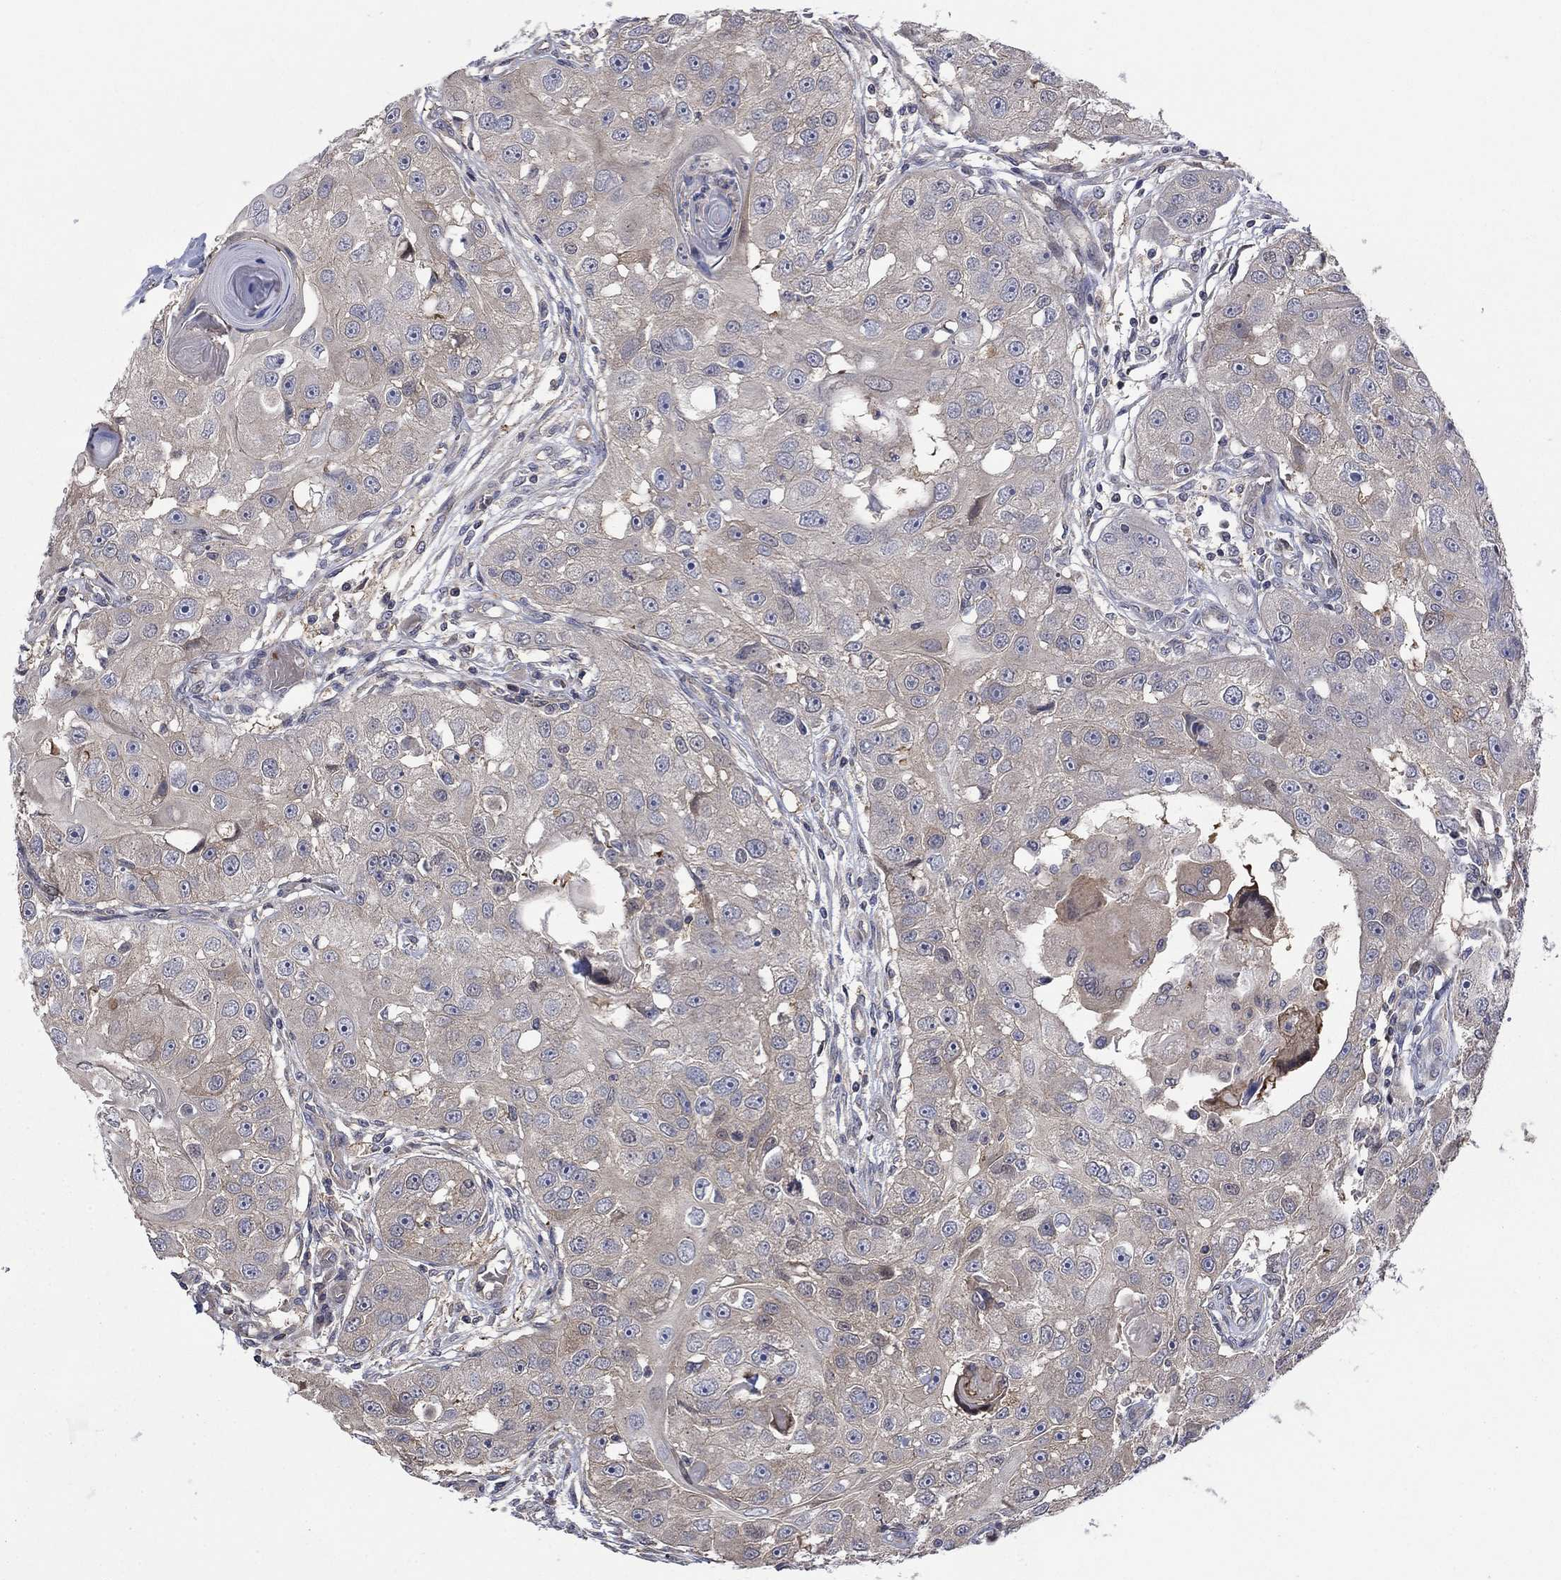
{"staining": {"intensity": "weak", "quantity": "25%-75%", "location": "cytoplasmic/membranous"}, "tissue": "head and neck cancer", "cell_type": "Tumor cells", "image_type": "cancer", "snomed": [{"axis": "morphology", "description": "Squamous cell carcinoma, NOS"}, {"axis": "topography", "description": "Head-Neck"}], "caption": "Protein expression by immunohistochemistry reveals weak cytoplasmic/membranous staining in about 25%-75% of tumor cells in head and neck cancer (squamous cell carcinoma).", "gene": "PDZD2", "patient": {"sex": "male", "age": 51}}